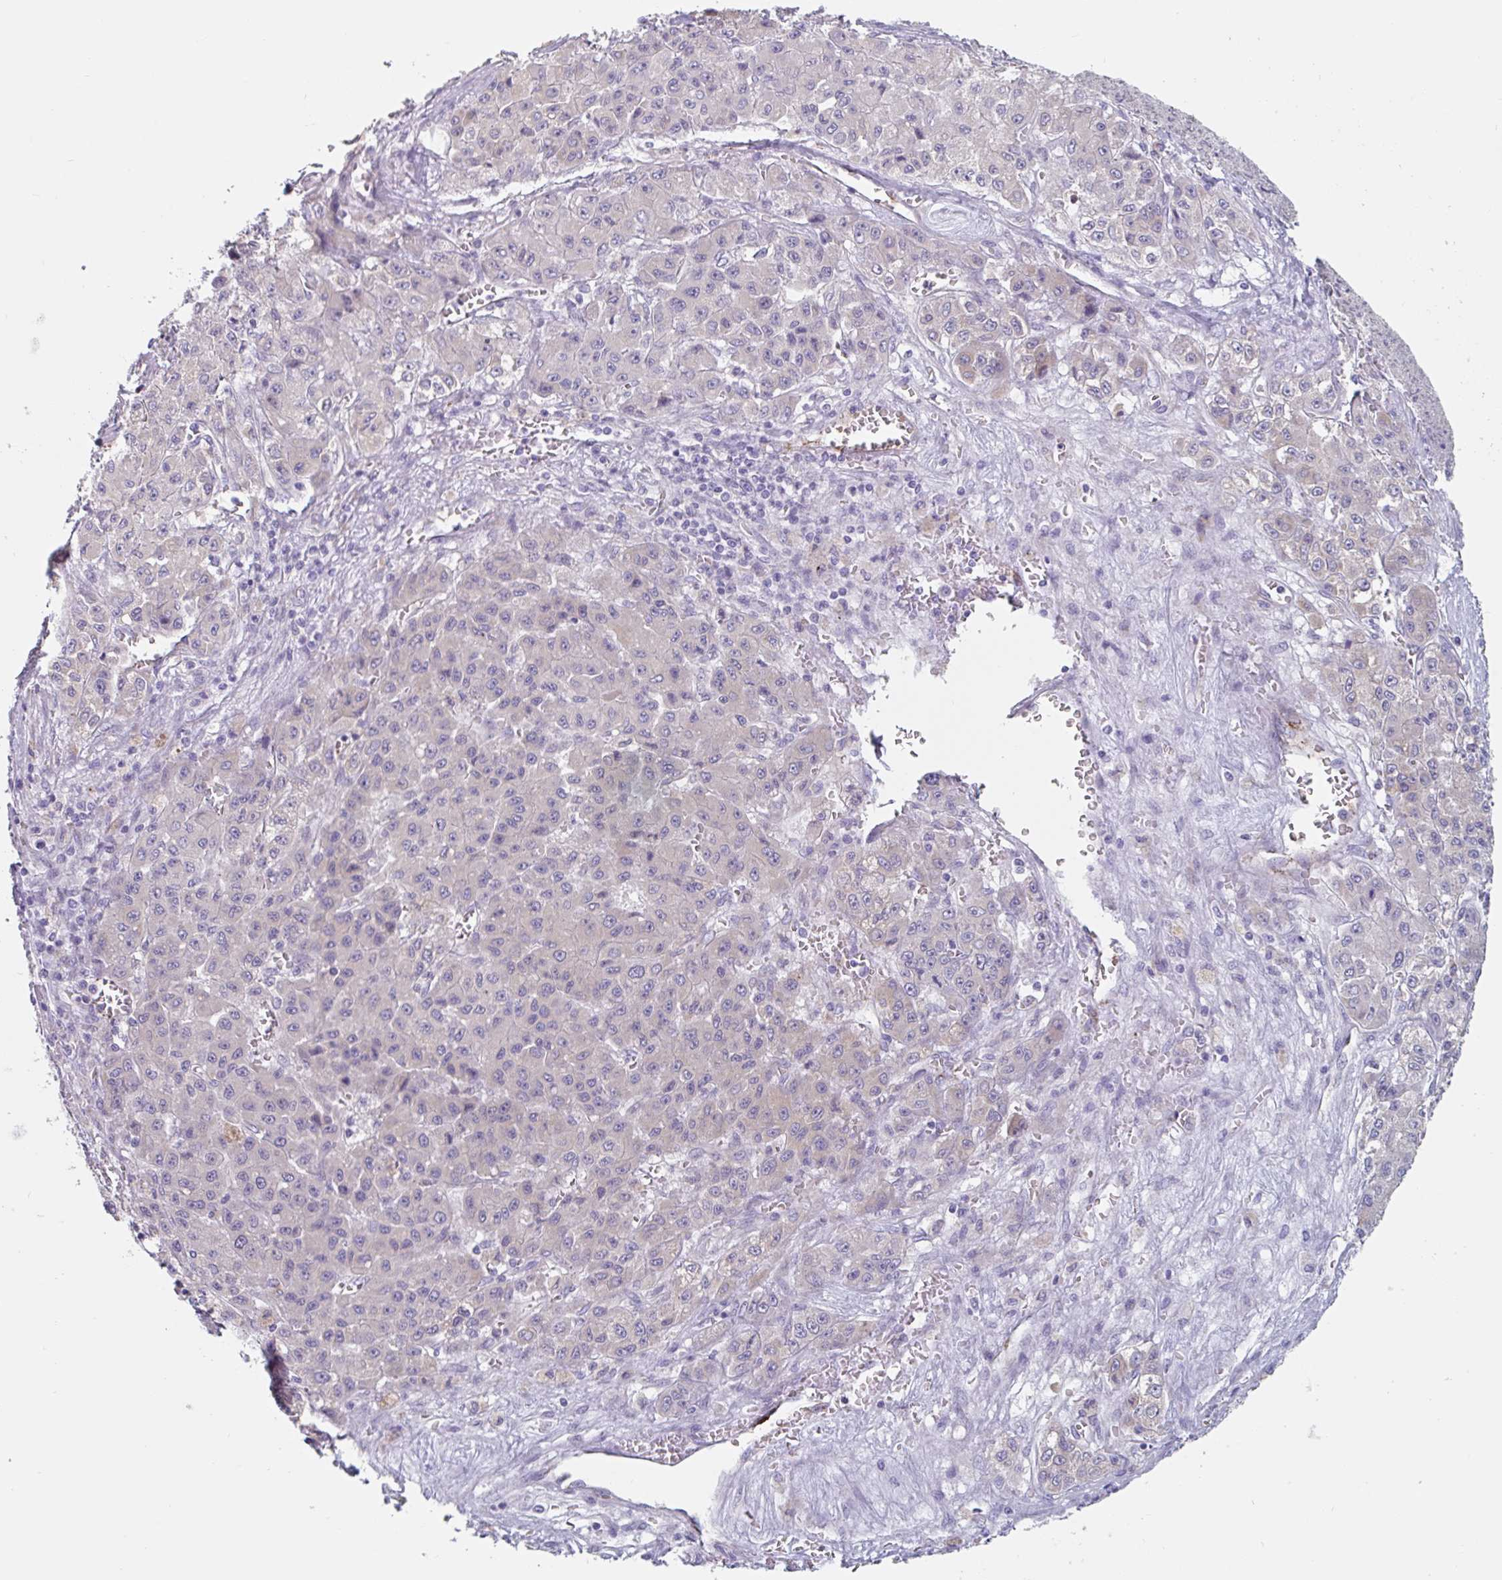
{"staining": {"intensity": "negative", "quantity": "none", "location": "none"}, "tissue": "liver cancer", "cell_type": "Tumor cells", "image_type": "cancer", "snomed": [{"axis": "morphology", "description": "Carcinoma, Hepatocellular, NOS"}, {"axis": "topography", "description": "Liver"}], "caption": "IHC photomicrograph of liver hepatocellular carcinoma stained for a protein (brown), which demonstrates no expression in tumor cells.", "gene": "ABHD16A", "patient": {"sex": "male", "age": 70}}